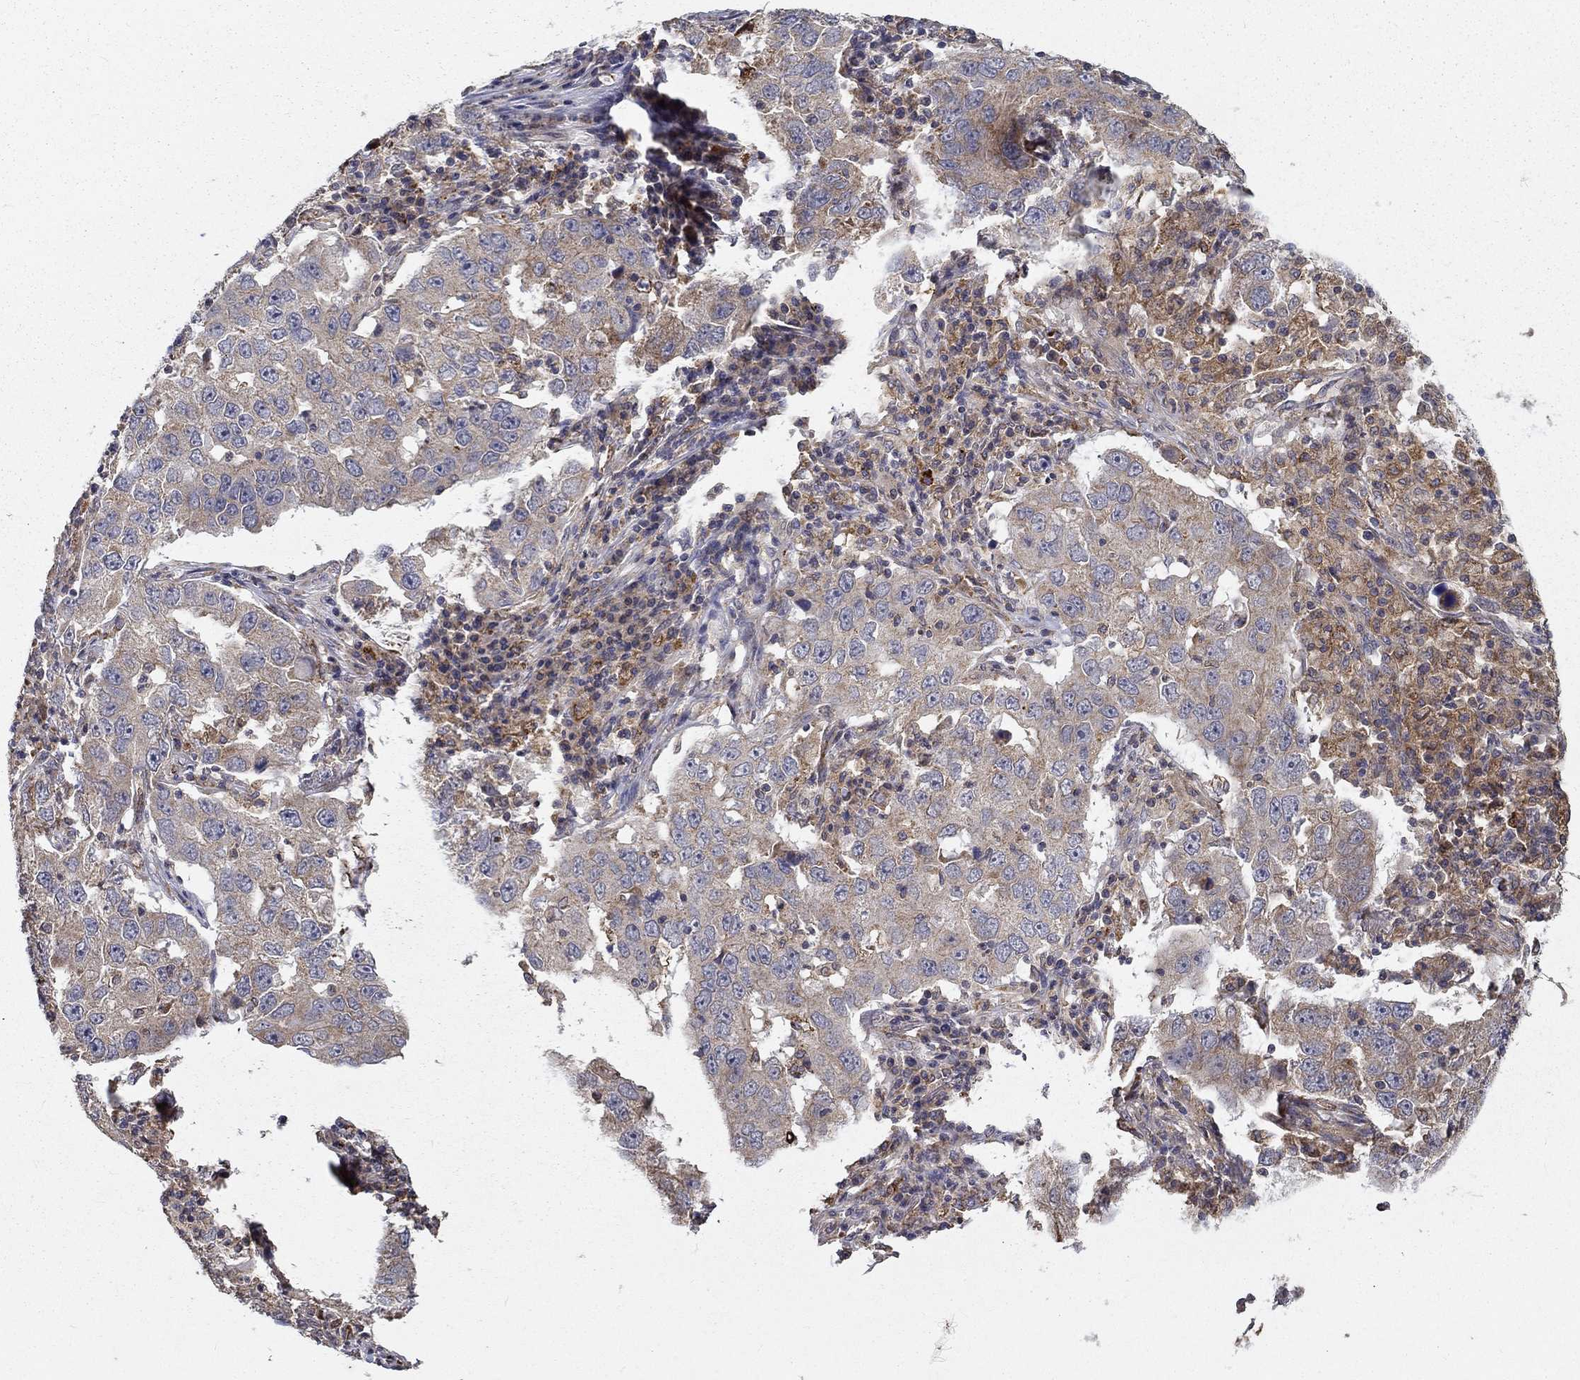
{"staining": {"intensity": "weak", "quantity": "25%-75%", "location": "cytoplasmic/membranous"}, "tissue": "lung cancer", "cell_type": "Tumor cells", "image_type": "cancer", "snomed": [{"axis": "morphology", "description": "Adenocarcinoma, NOS"}, {"axis": "topography", "description": "Lung"}], "caption": "IHC histopathology image of neoplastic tissue: human adenocarcinoma (lung) stained using IHC reveals low levels of weak protein expression localized specifically in the cytoplasmic/membranous of tumor cells, appearing as a cytoplasmic/membranous brown color.", "gene": "ALDH4A1", "patient": {"sex": "male", "age": 73}}